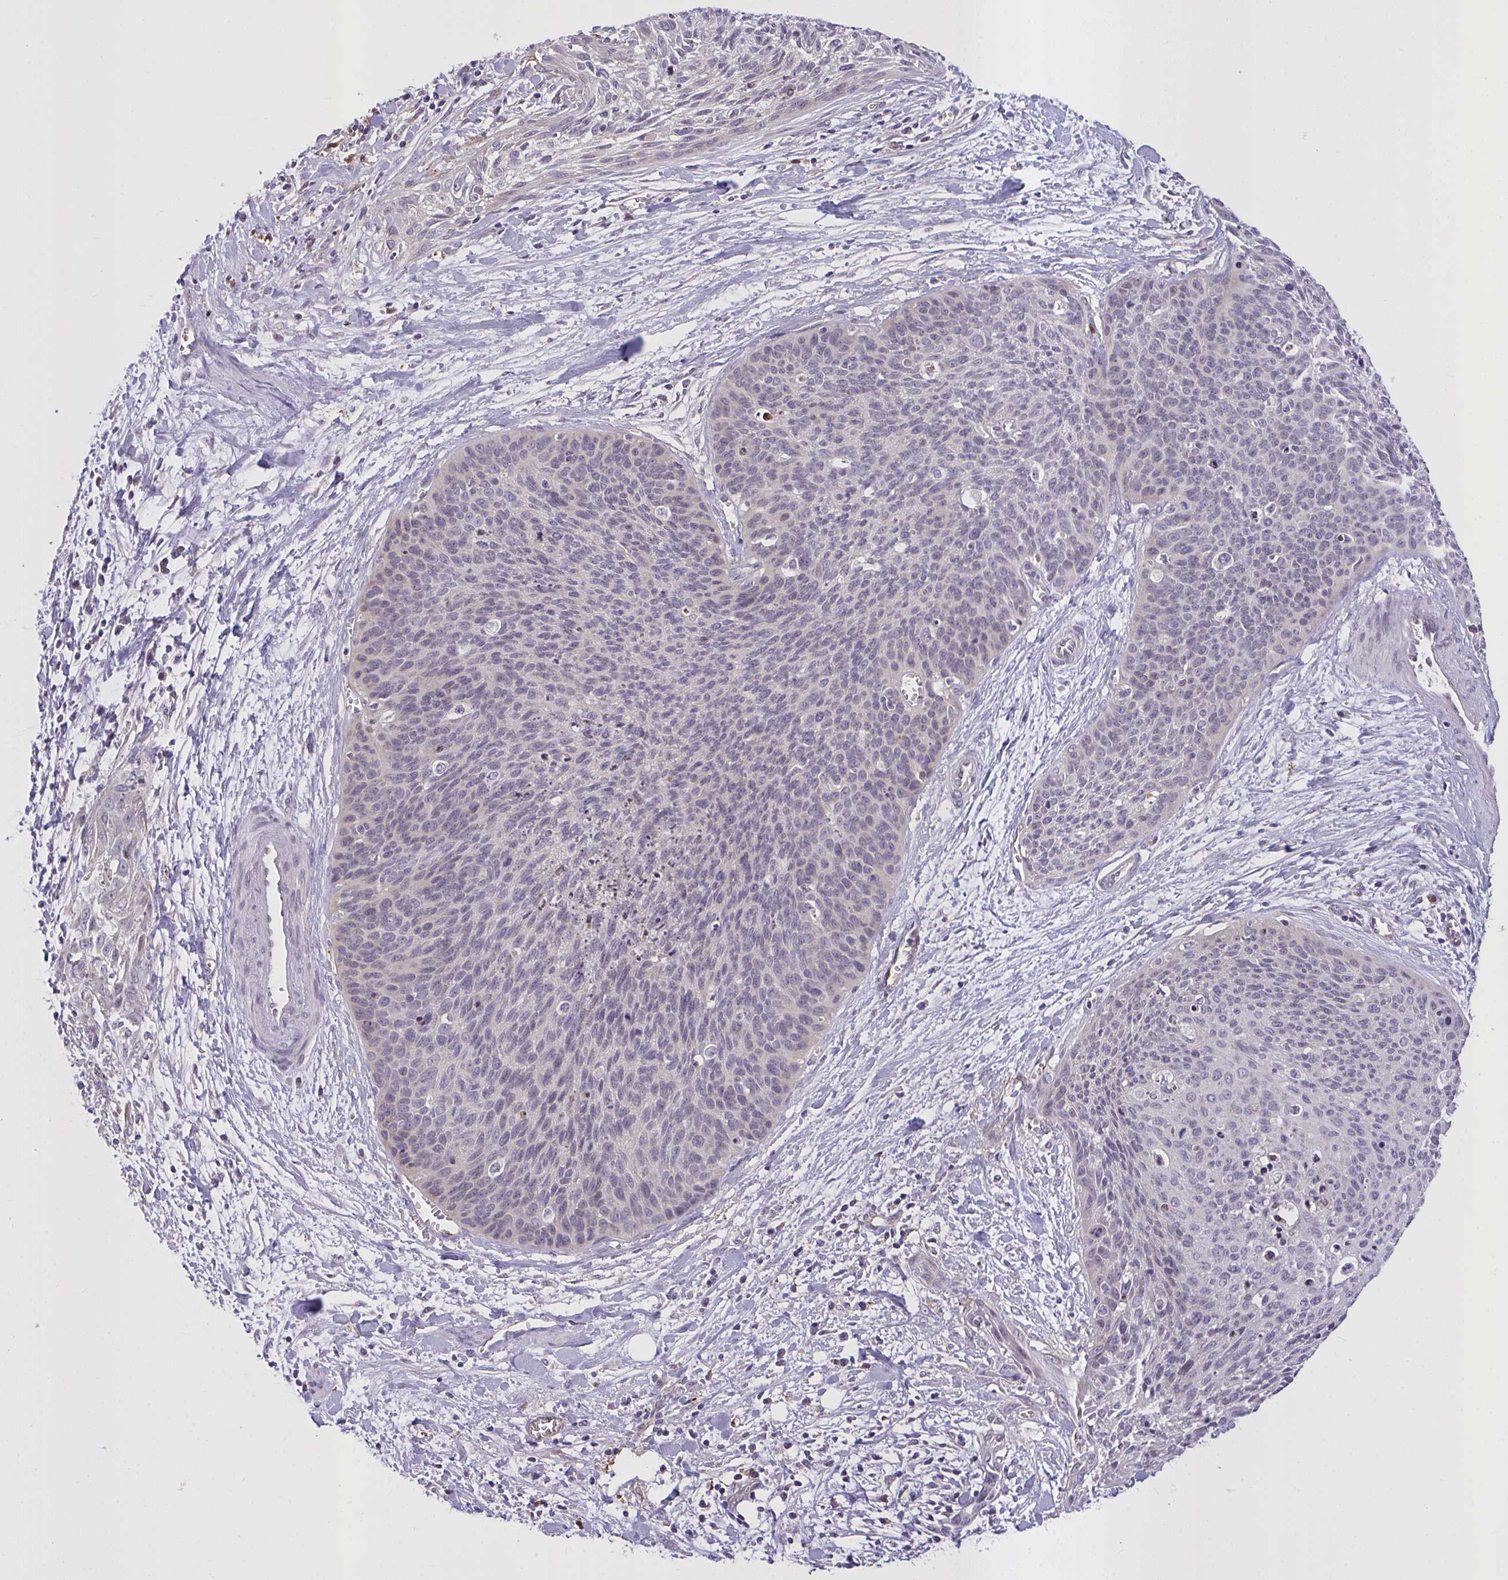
{"staining": {"intensity": "negative", "quantity": "none", "location": "none"}, "tissue": "cervical cancer", "cell_type": "Tumor cells", "image_type": "cancer", "snomed": [{"axis": "morphology", "description": "Squamous cell carcinoma, NOS"}, {"axis": "topography", "description": "Cervix"}], "caption": "There is no significant staining in tumor cells of cervical squamous cell carcinoma. Nuclei are stained in blue.", "gene": "SEMA6B", "patient": {"sex": "female", "age": 55}}